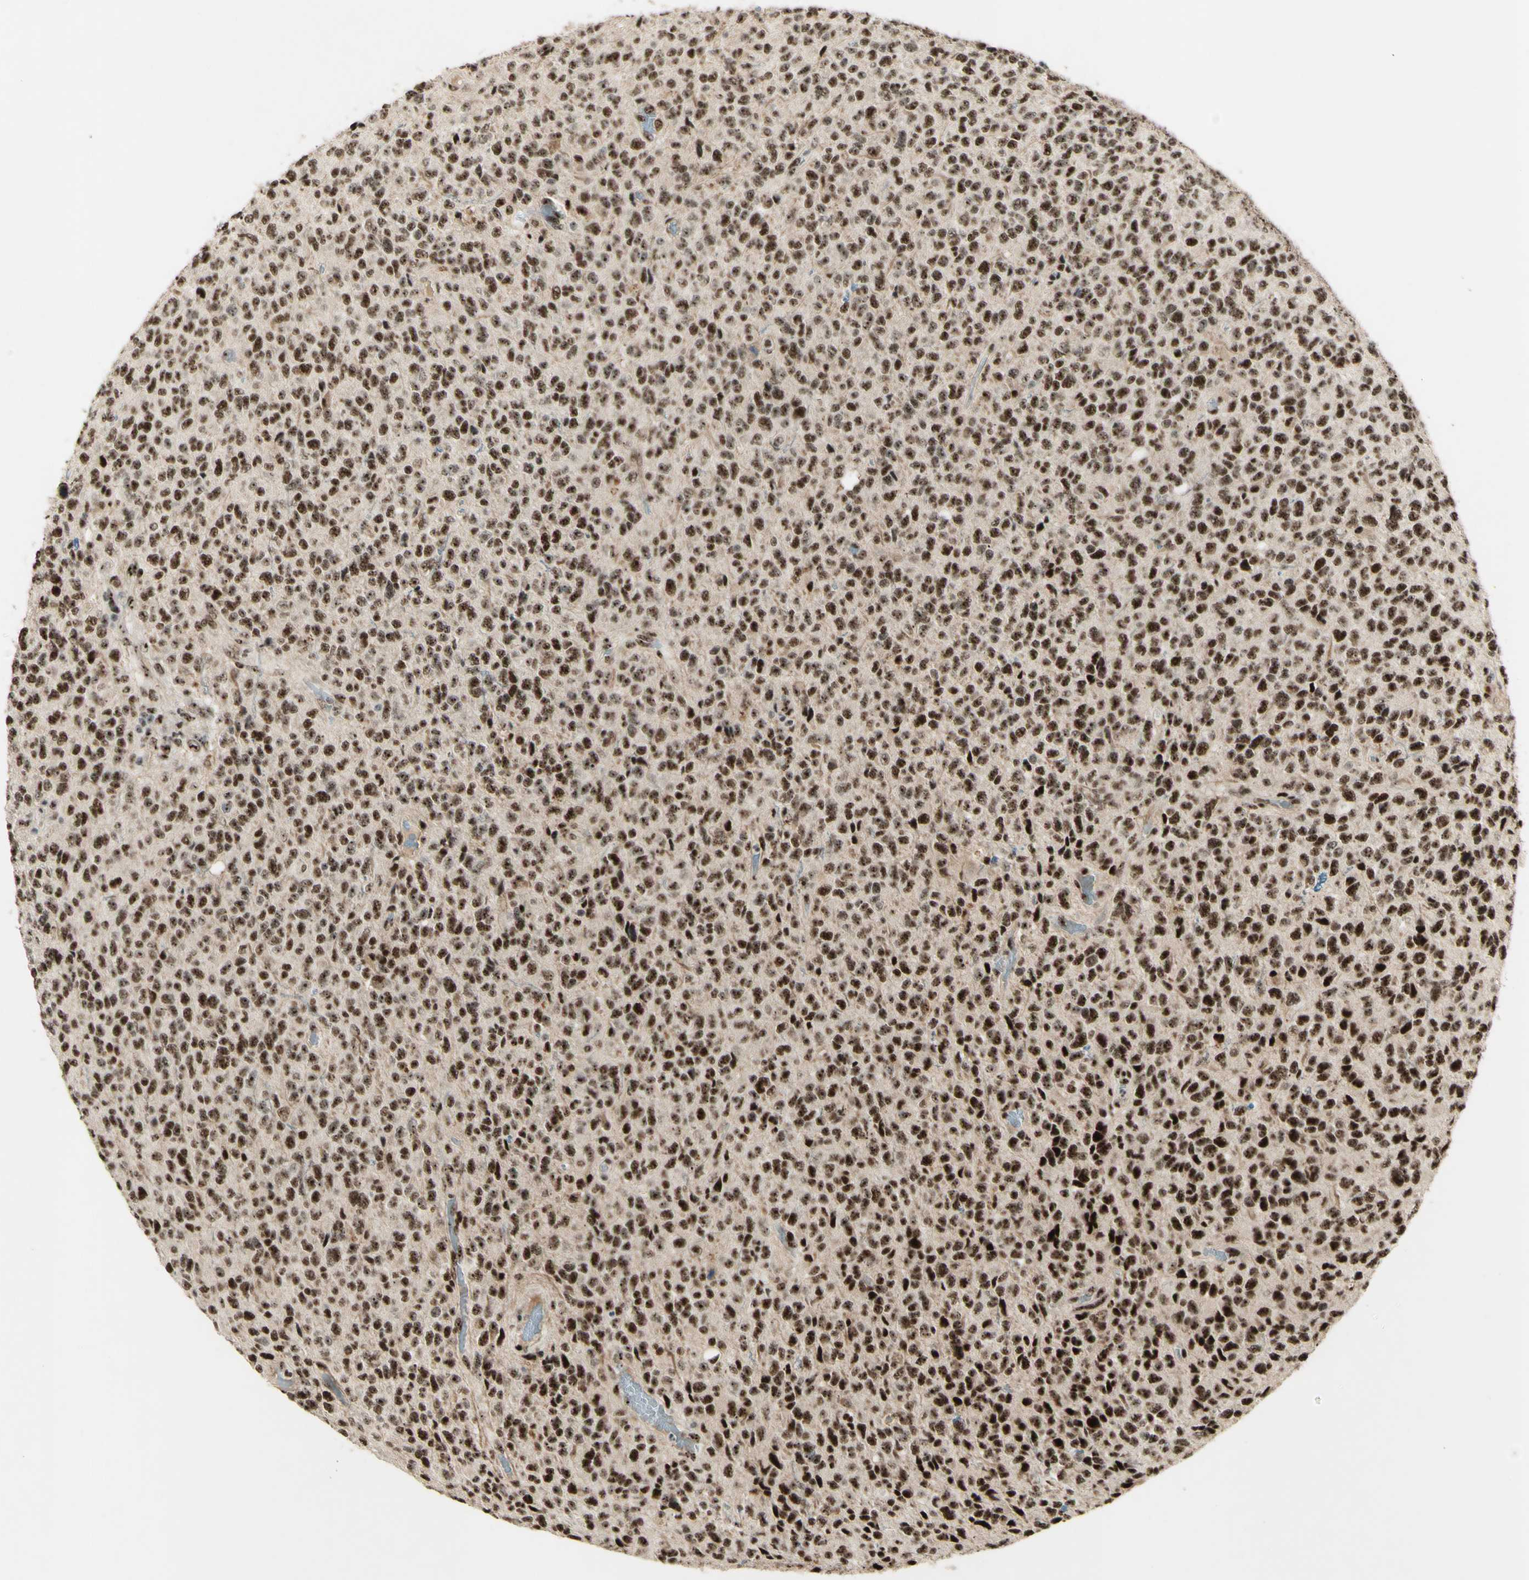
{"staining": {"intensity": "strong", "quantity": ">75%", "location": "nuclear"}, "tissue": "glioma", "cell_type": "Tumor cells", "image_type": "cancer", "snomed": [{"axis": "morphology", "description": "Glioma, malignant, High grade"}, {"axis": "topography", "description": "pancreas cauda"}], "caption": "High-grade glioma (malignant) was stained to show a protein in brown. There is high levels of strong nuclear positivity in approximately >75% of tumor cells.", "gene": "DHX9", "patient": {"sex": "male", "age": 60}}